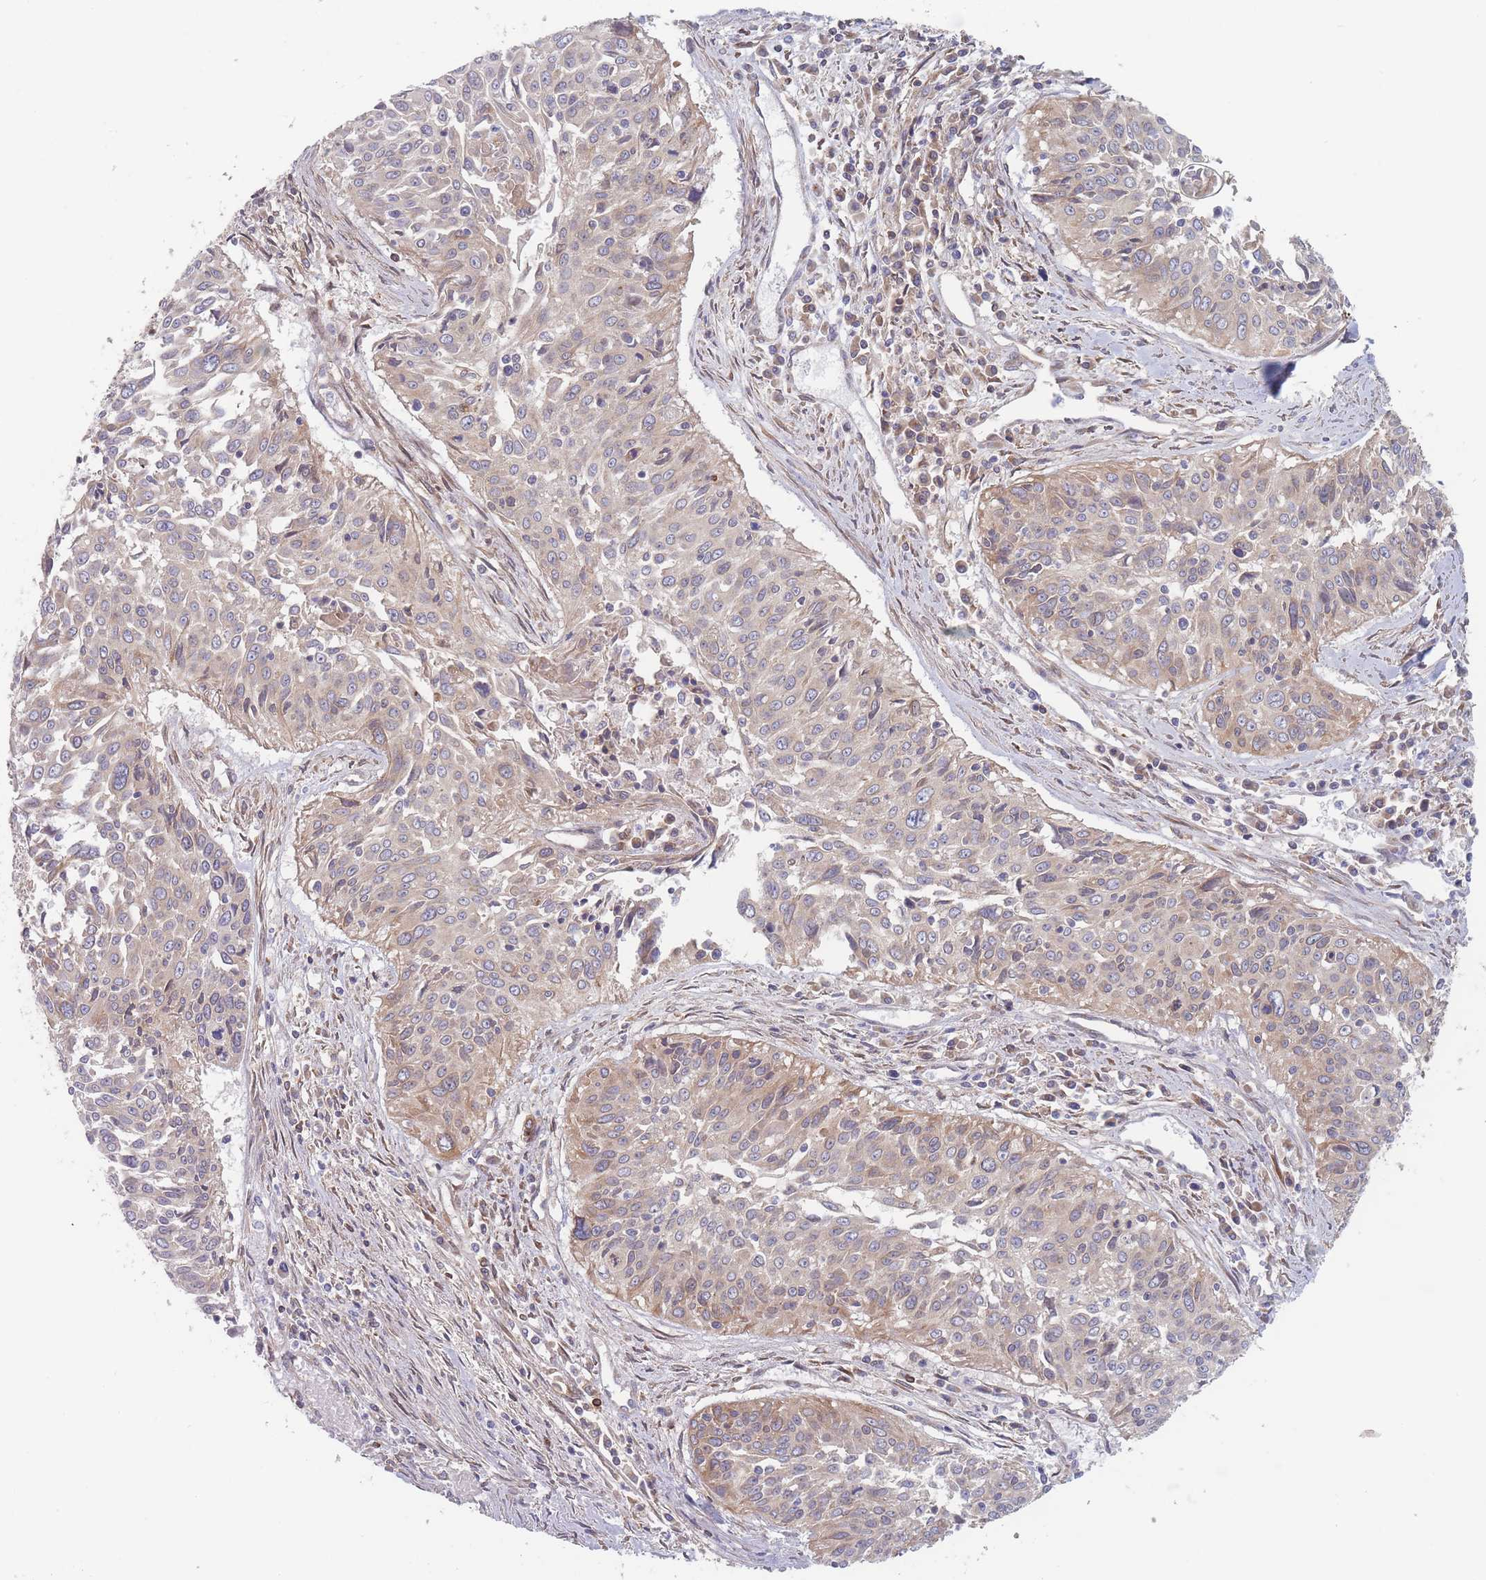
{"staining": {"intensity": "moderate", "quantity": "25%-75%", "location": "cytoplasmic/membranous"}, "tissue": "cervical cancer", "cell_type": "Tumor cells", "image_type": "cancer", "snomed": [{"axis": "morphology", "description": "Squamous cell carcinoma, NOS"}, {"axis": "topography", "description": "Cervix"}], "caption": "Cervical cancer stained with DAB immunohistochemistry (IHC) exhibits medium levels of moderate cytoplasmic/membranous staining in approximately 25%-75% of tumor cells.", "gene": "KDSR", "patient": {"sex": "female", "age": 55}}